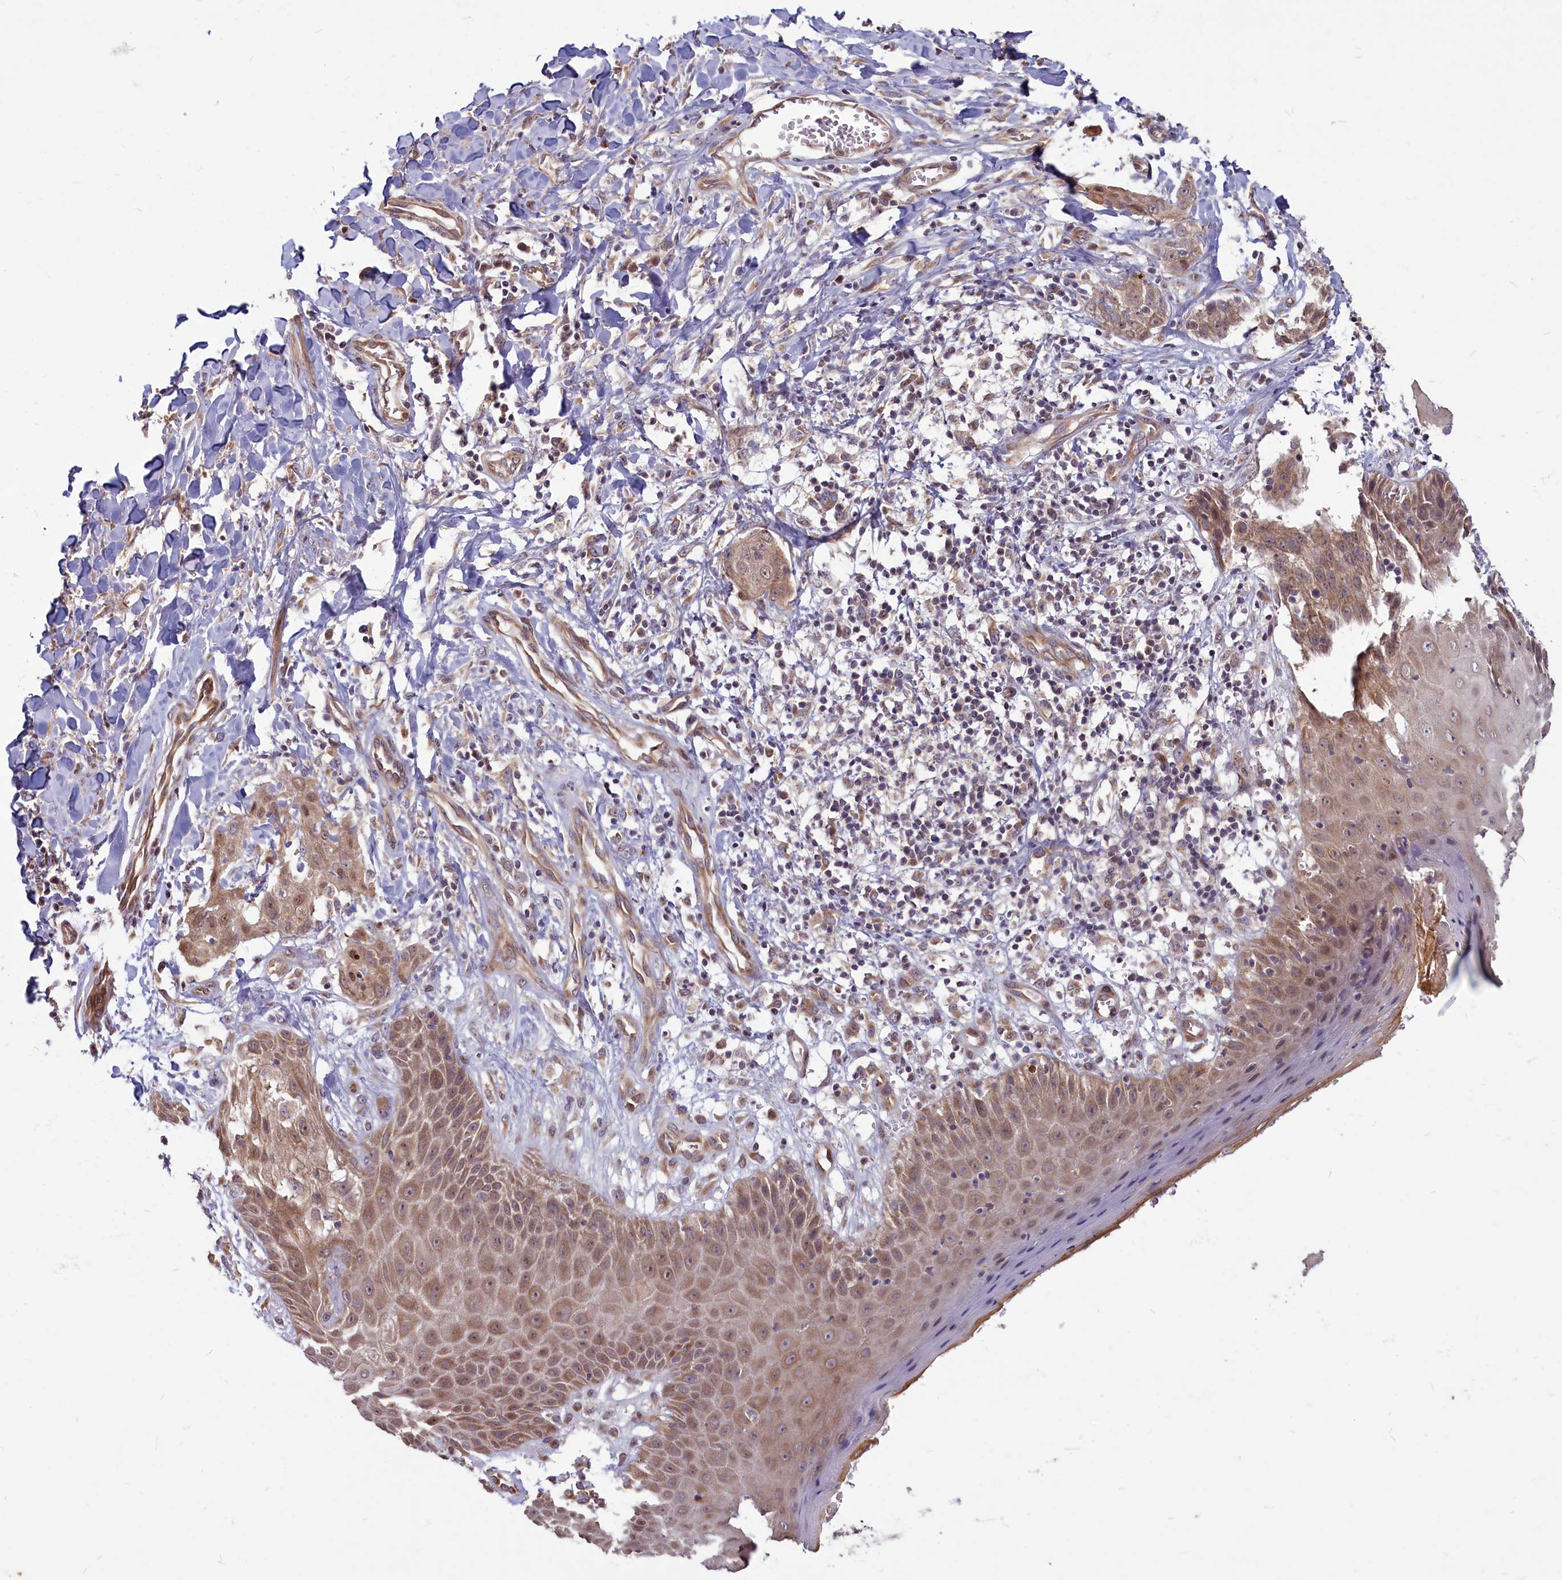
{"staining": {"intensity": "moderate", "quantity": ">75%", "location": "cytoplasmic/membranous,nuclear"}, "tissue": "skin cancer", "cell_type": "Tumor cells", "image_type": "cancer", "snomed": [{"axis": "morphology", "description": "Squamous cell carcinoma, NOS"}, {"axis": "topography", "description": "Skin"}, {"axis": "topography", "description": "Vulva"}], "caption": "About >75% of tumor cells in skin cancer show moderate cytoplasmic/membranous and nuclear protein staining as visualized by brown immunohistochemical staining.", "gene": "MYCBP", "patient": {"sex": "female", "age": 85}}